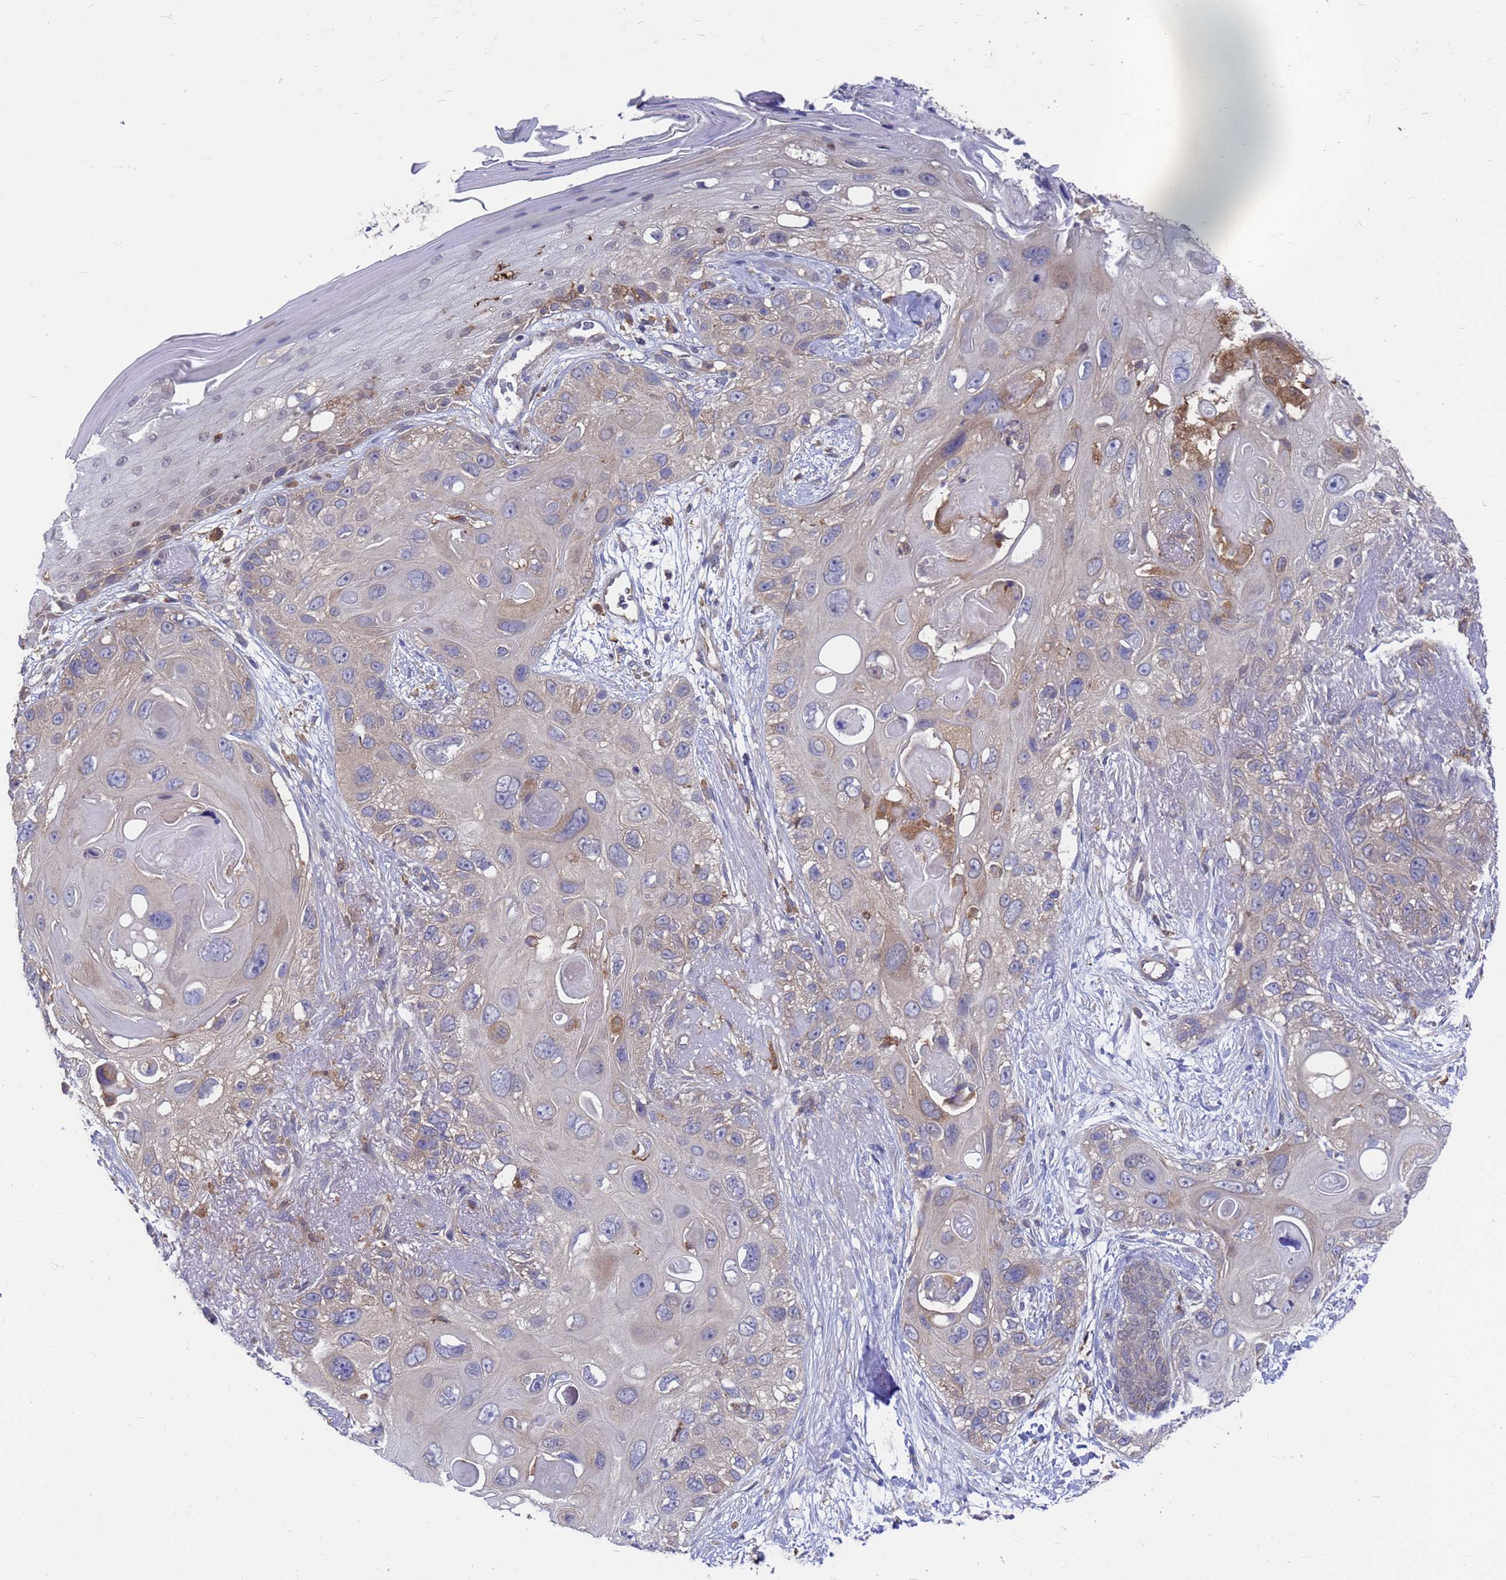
{"staining": {"intensity": "moderate", "quantity": "<25%", "location": "cytoplasmic/membranous"}, "tissue": "skin cancer", "cell_type": "Tumor cells", "image_type": "cancer", "snomed": [{"axis": "morphology", "description": "Normal tissue, NOS"}, {"axis": "morphology", "description": "Squamous cell carcinoma, NOS"}, {"axis": "topography", "description": "Skin"}], "caption": "Skin squamous cell carcinoma was stained to show a protein in brown. There is low levels of moderate cytoplasmic/membranous positivity in approximately <25% of tumor cells.", "gene": "SLC35E2B", "patient": {"sex": "male", "age": 72}}